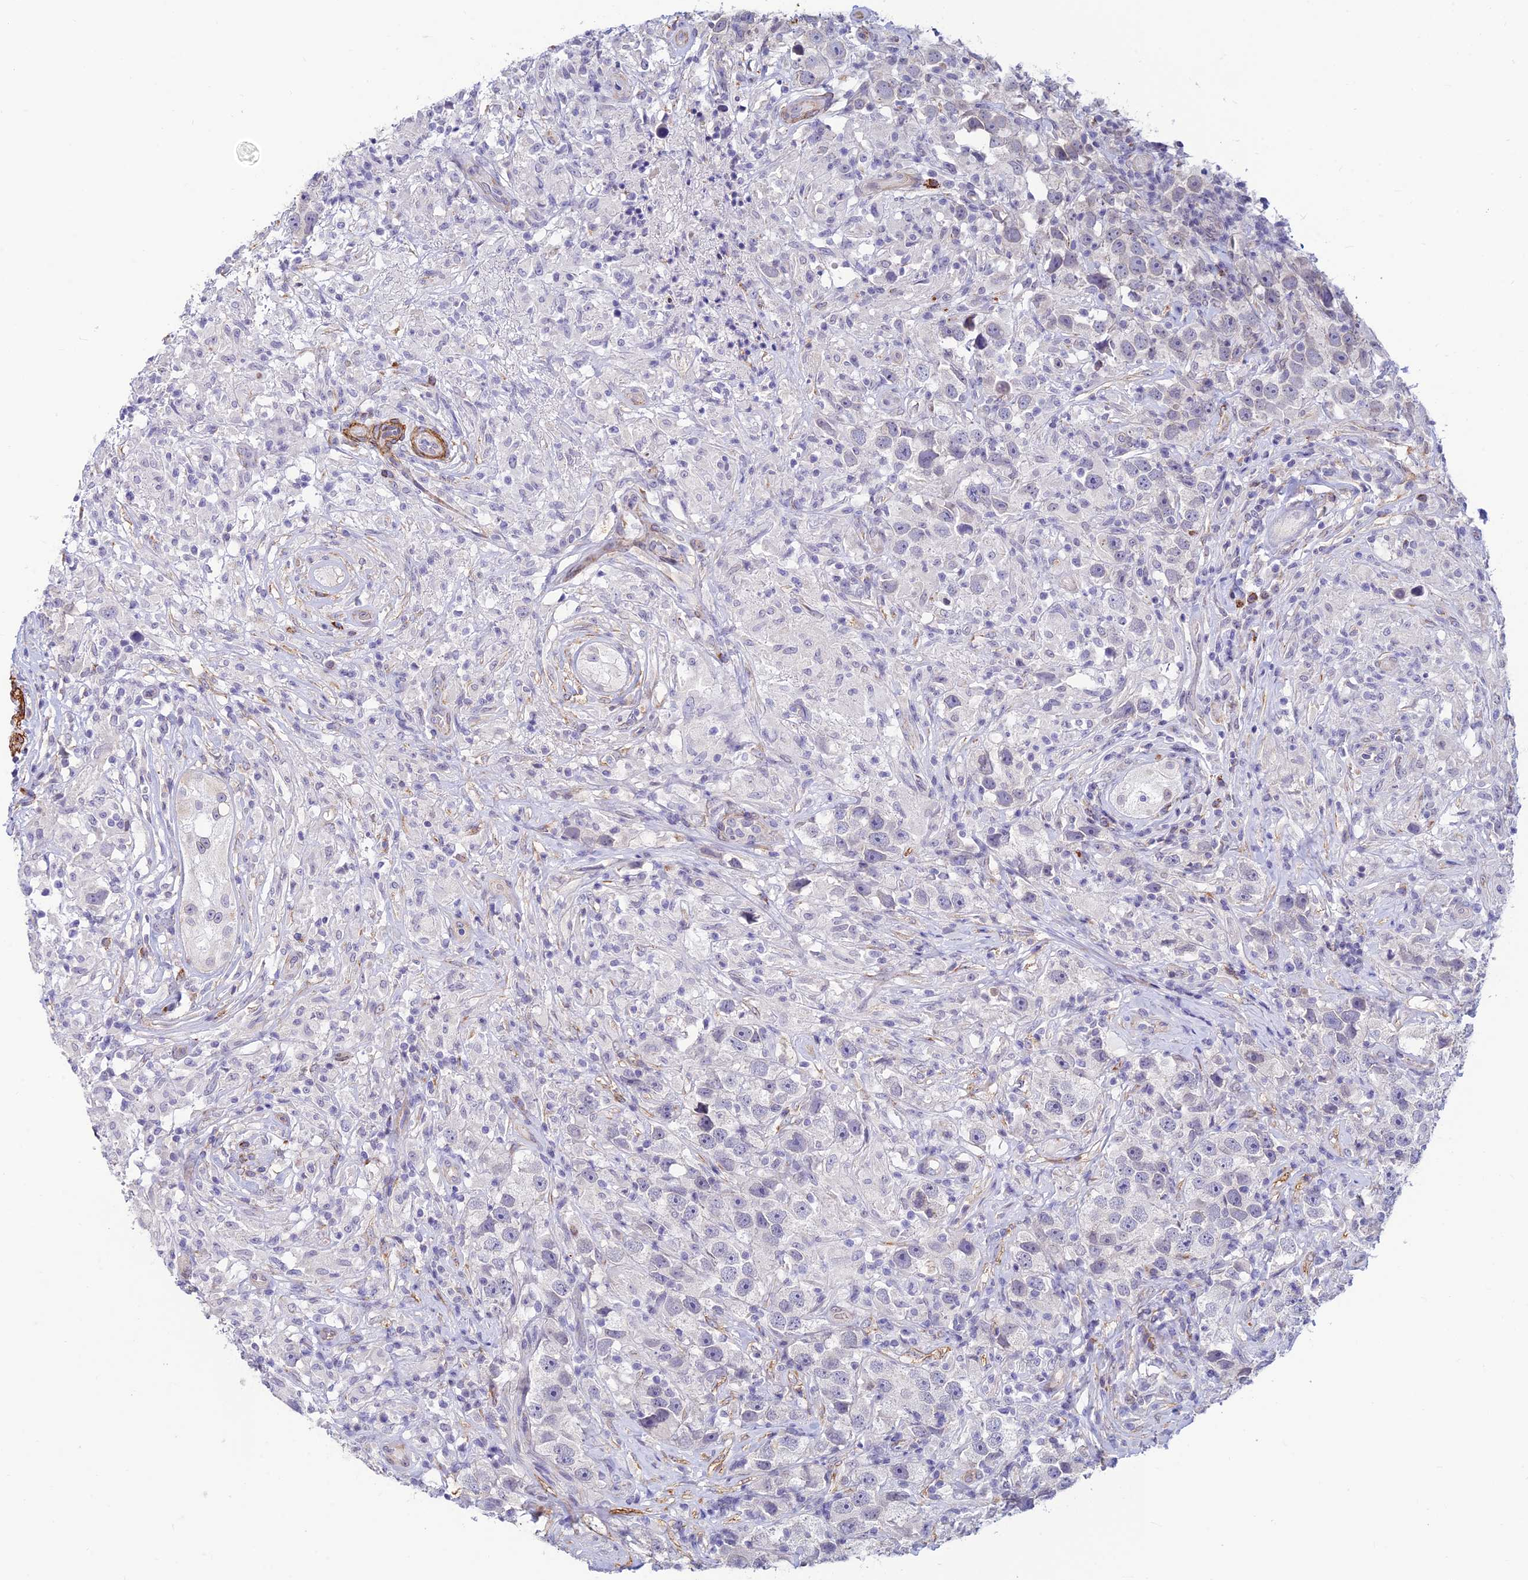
{"staining": {"intensity": "negative", "quantity": "none", "location": "none"}, "tissue": "testis cancer", "cell_type": "Tumor cells", "image_type": "cancer", "snomed": [{"axis": "morphology", "description": "Seminoma, NOS"}, {"axis": "topography", "description": "Testis"}], "caption": "Immunohistochemistry (IHC) image of human testis cancer stained for a protein (brown), which reveals no positivity in tumor cells.", "gene": "ALDH1L2", "patient": {"sex": "male", "age": 49}}